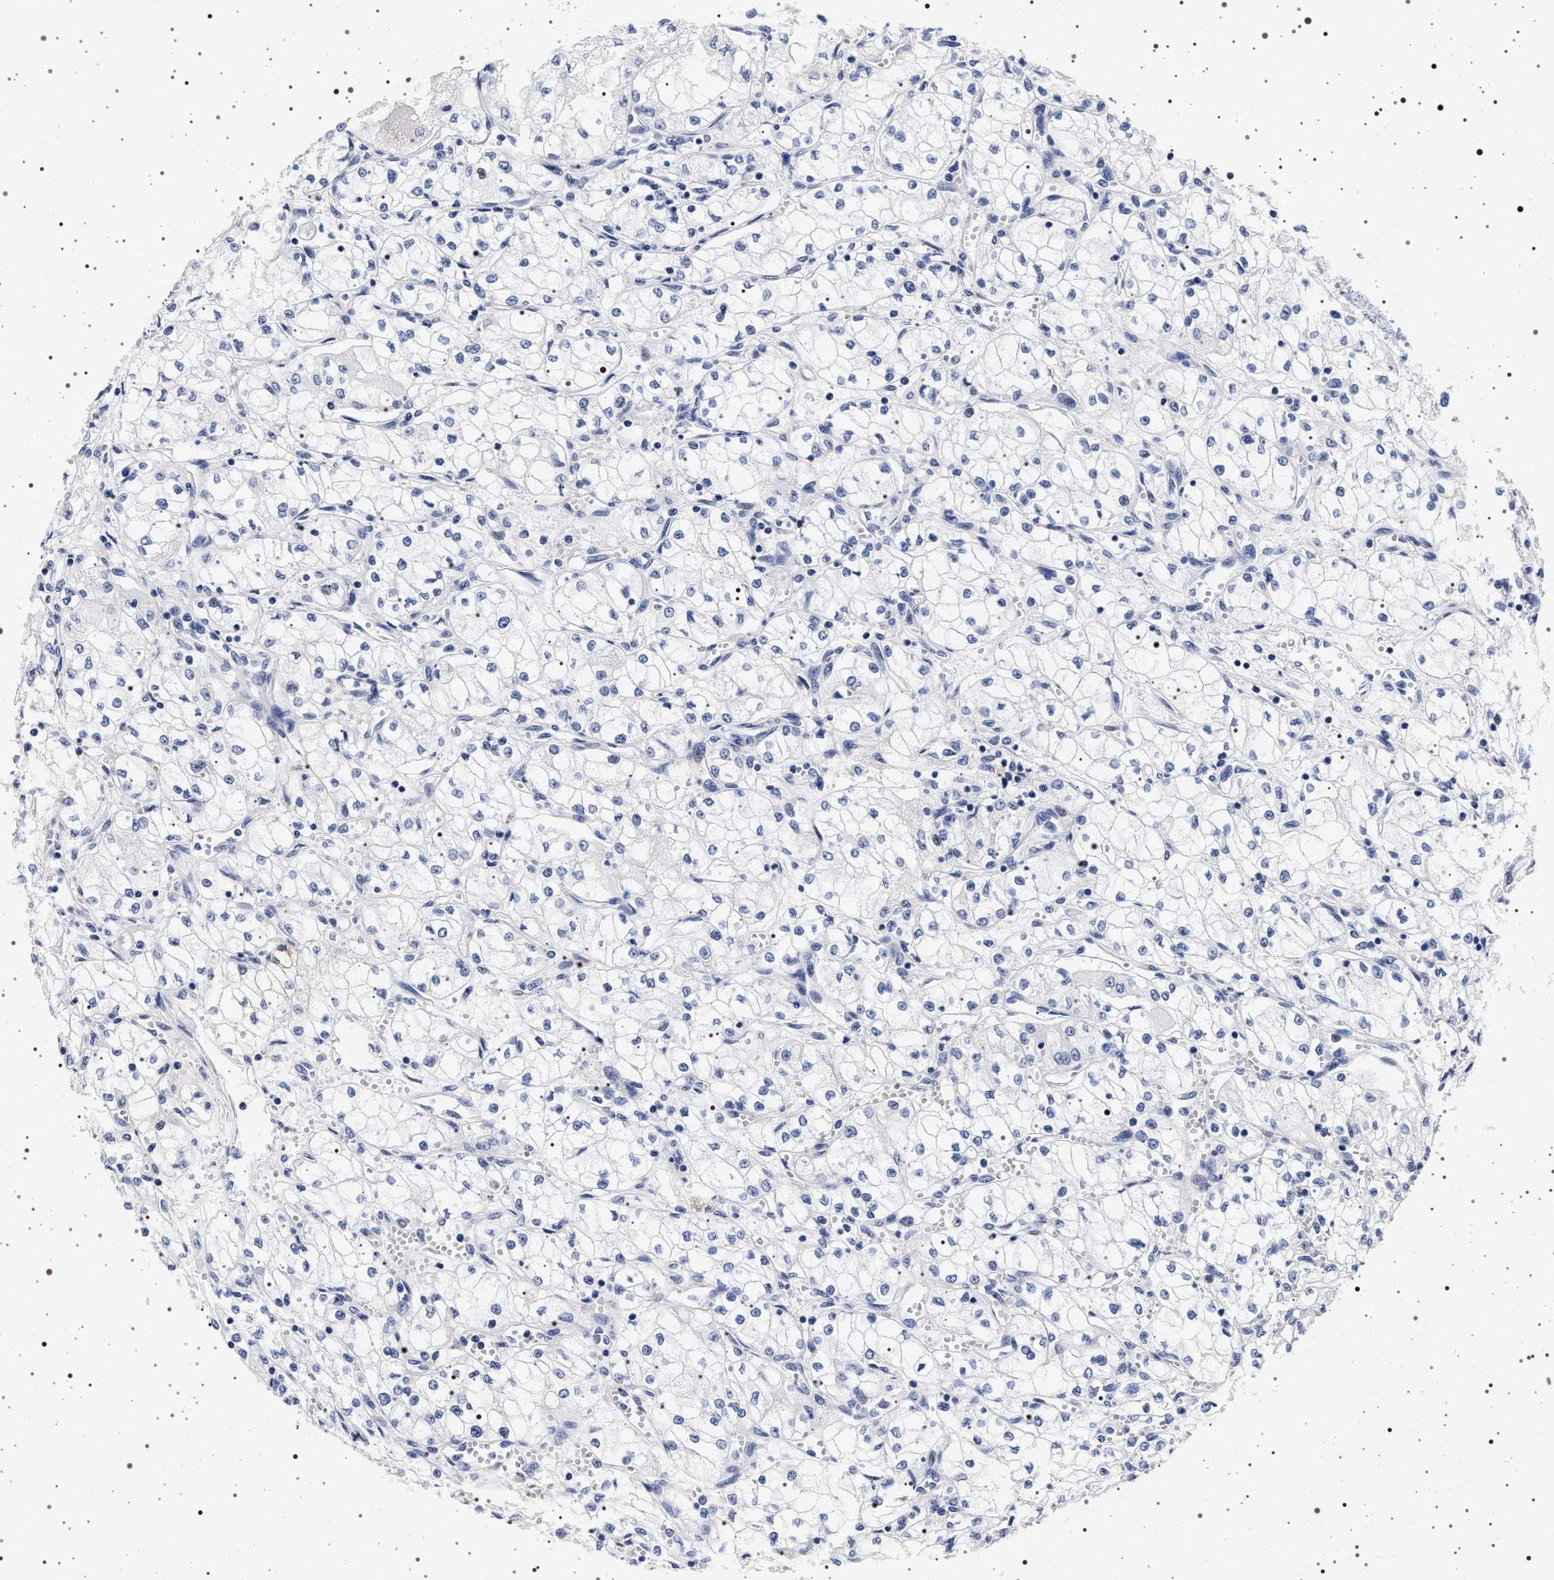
{"staining": {"intensity": "negative", "quantity": "none", "location": "none"}, "tissue": "renal cancer", "cell_type": "Tumor cells", "image_type": "cancer", "snomed": [{"axis": "morphology", "description": "Normal tissue, NOS"}, {"axis": "morphology", "description": "Adenocarcinoma, NOS"}, {"axis": "topography", "description": "Kidney"}], "caption": "IHC of human renal cancer (adenocarcinoma) exhibits no expression in tumor cells. (Stains: DAB immunohistochemistry with hematoxylin counter stain, Microscopy: brightfield microscopy at high magnification).", "gene": "MAPK10", "patient": {"sex": "male", "age": 59}}